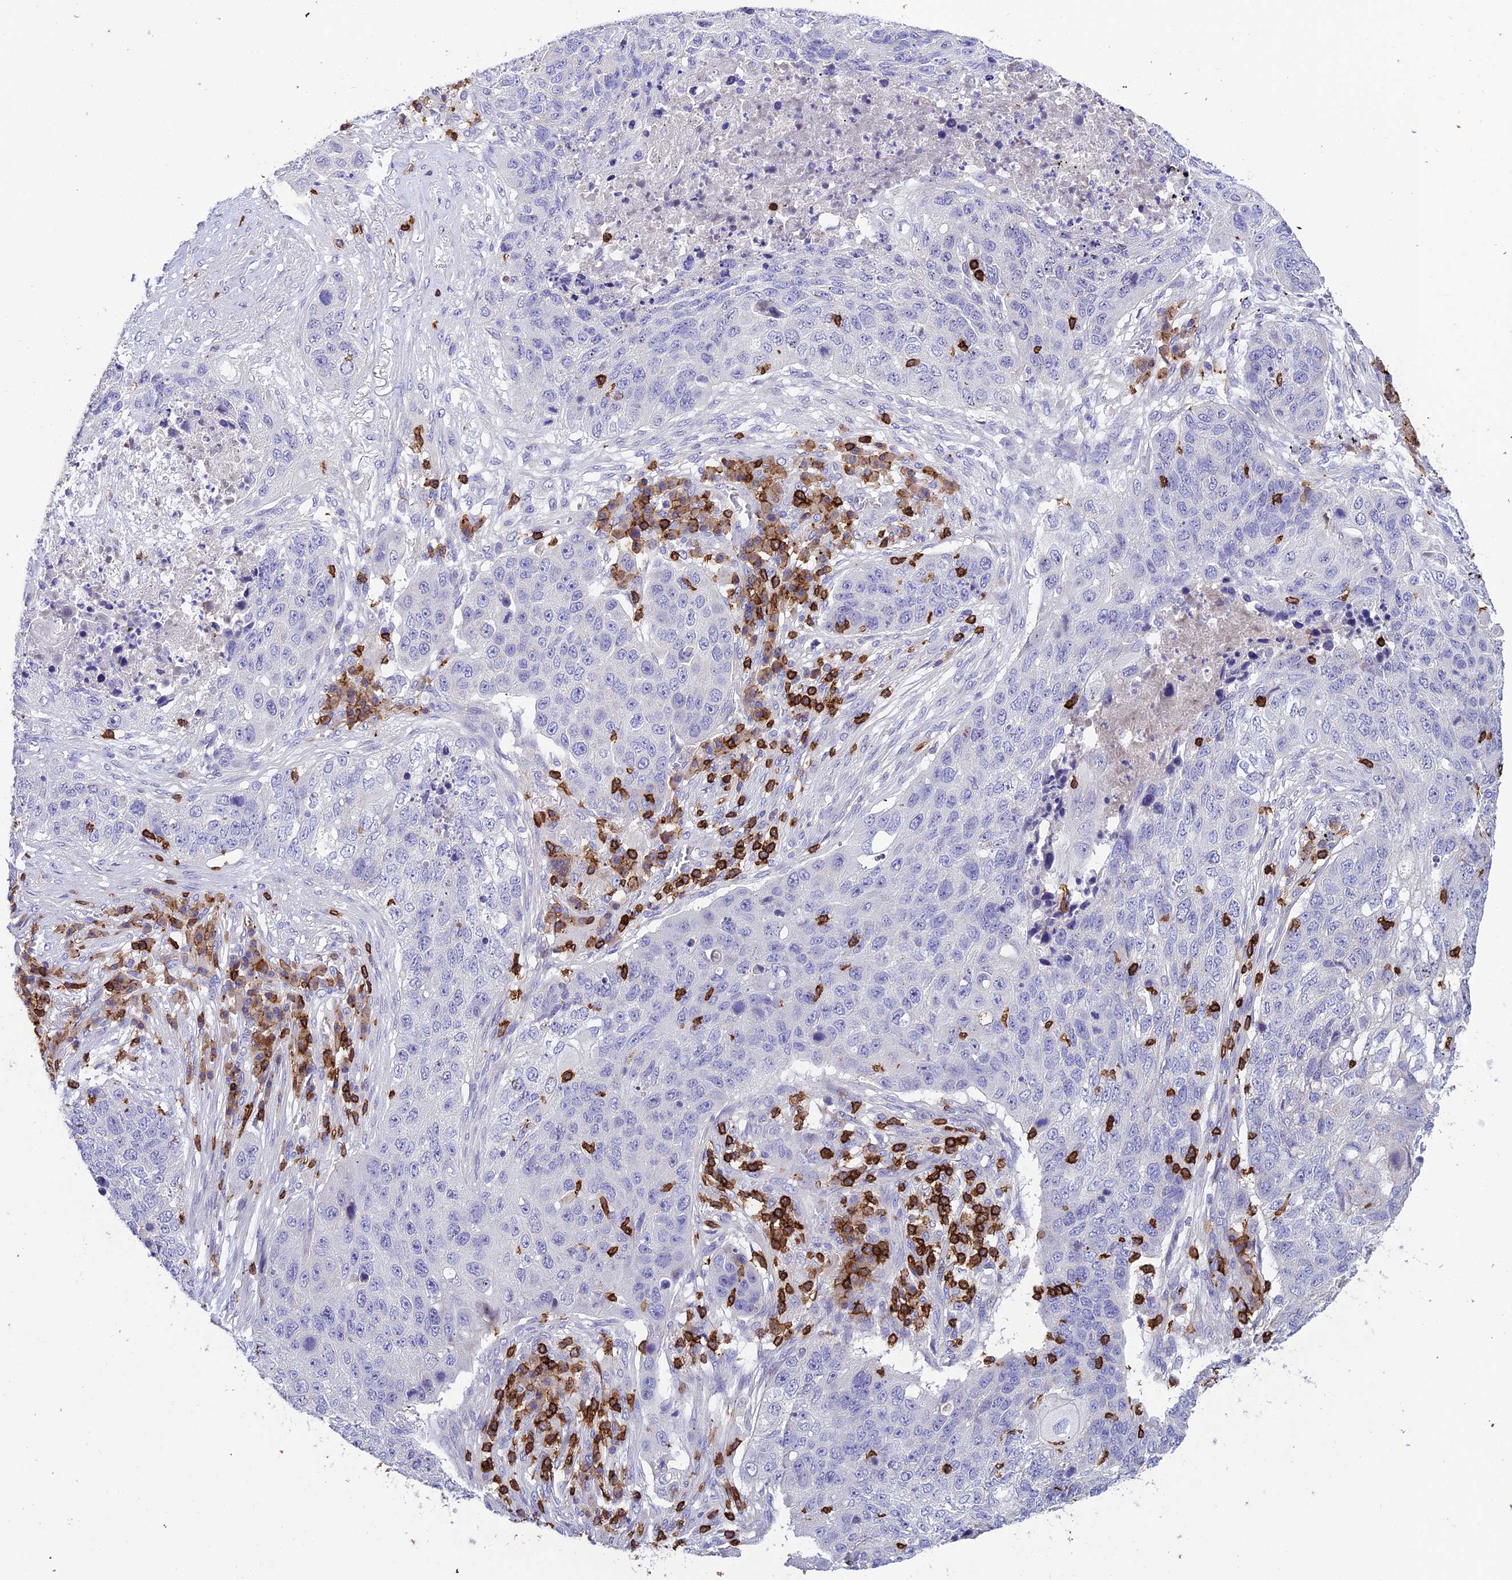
{"staining": {"intensity": "negative", "quantity": "none", "location": "none"}, "tissue": "lung cancer", "cell_type": "Tumor cells", "image_type": "cancer", "snomed": [{"axis": "morphology", "description": "Squamous cell carcinoma, NOS"}, {"axis": "topography", "description": "Lung"}], "caption": "A histopathology image of human lung cancer is negative for staining in tumor cells.", "gene": "PTPRCAP", "patient": {"sex": "female", "age": 63}}